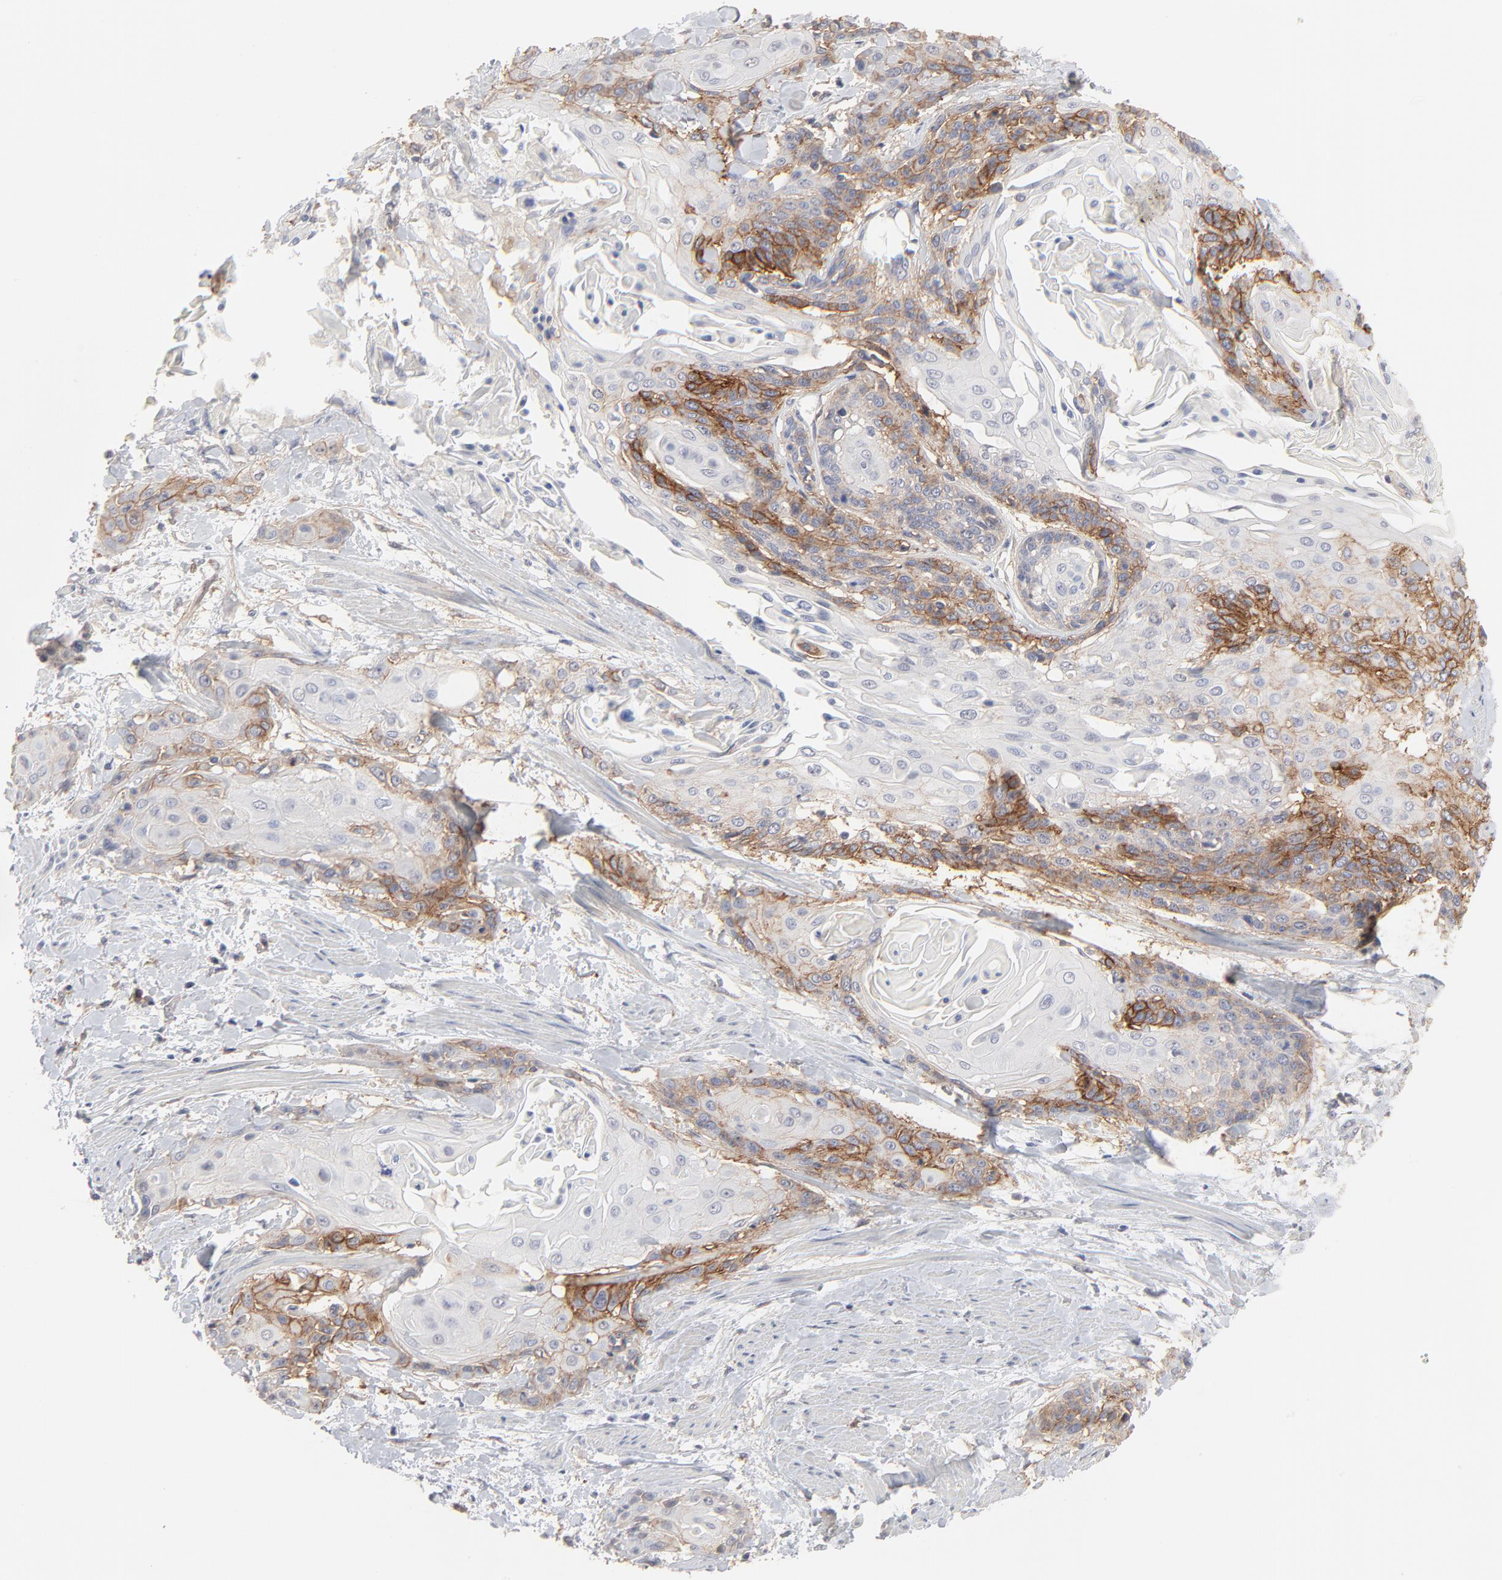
{"staining": {"intensity": "moderate", "quantity": "25%-75%", "location": "cytoplasmic/membranous"}, "tissue": "cervical cancer", "cell_type": "Tumor cells", "image_type": "cancer", "snomed": [{"axis": "morphology", "description": "Squamous cell carcinoma, NOS"}, {"axis": "topography", "description": "Cervix"}], "caption": "Cervical cancer stained with a protein marker displays moderate staining in tumor cells.", "gene": "SLC16A1", "patient": {"sex": "female", "age": 57}}